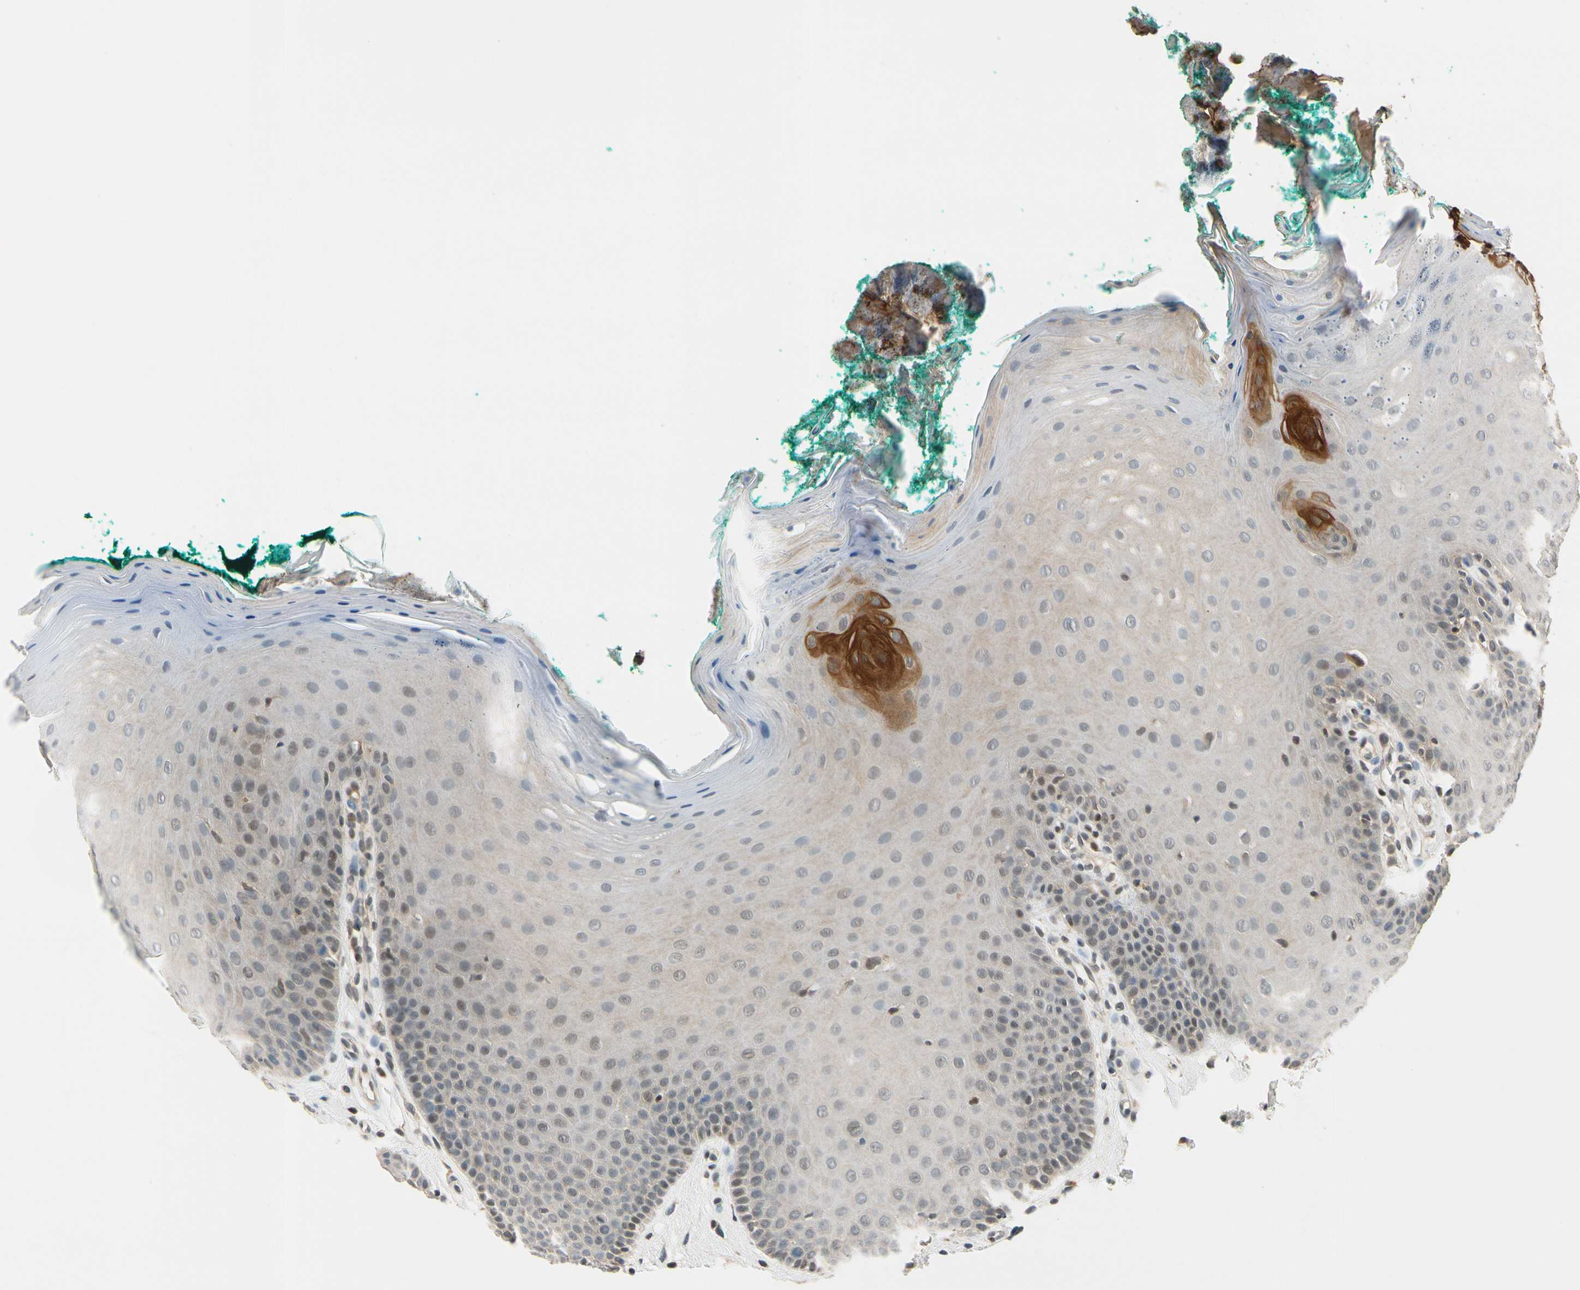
{"staining": {"intensity": "moderate", "quantity": "25%-75%", "location": "cytoplasmic/membranous,nuclear"}, "tissue": "oral mucosa", "cell_type": "Squamous epithelial cells", "image_type": "normal", "snomed": [{"axis": "morphology", "description": "Normal tissue, NOS"}, {"axis": "topography", "description": "Skeletal muscle"}, {"axis": "topography", "description": "Oral tissue"}], "caption": "Human oral mucosa stained with a brown dye exhibits moderate cytoplasmic/membranous,nuclear positive expression in about 25%-75% of squamous epithelial cells.", "gene": "TAF12", "patient": {"sex": "male", "age": 58}}